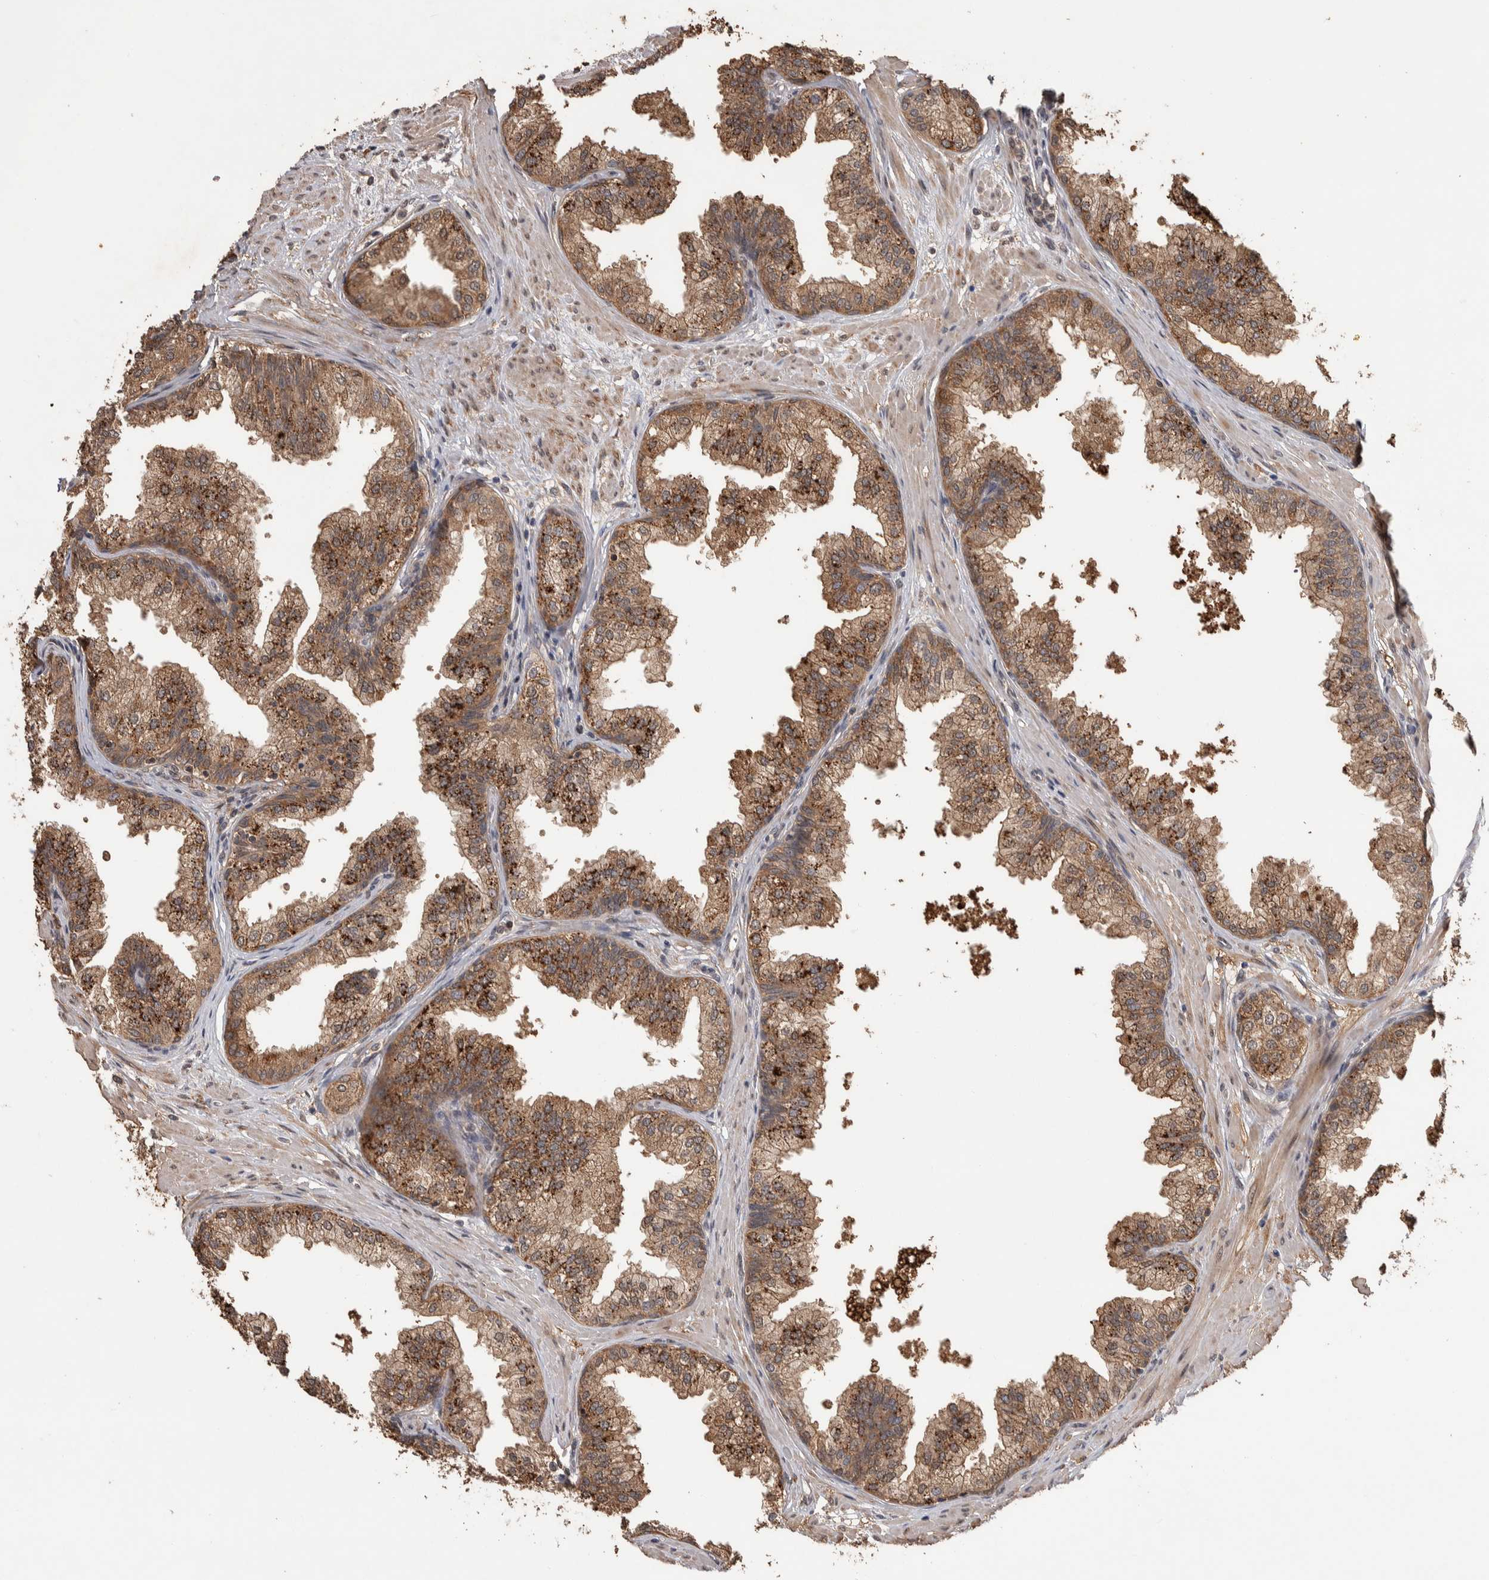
{"staining": {"intensity": "moderate", "quantity": ">75%", "location": "cytoplasmic/membranous"}, "tissue": "prostate", "cell_type": "Glandular cells", "image_type": "normal", "snomed": [{"axis": "morphology", "description": "Normal tissue, NOS"}, {"axis": "morphology", "description": "Urothelial carcinoma, Low grade"}, {"axis": "topography", "description": "Urinary bladder"}, {"axis": "topography", "description": "Prostate"}], "caption": "Human prostate stained for a protein (brown) reveals moderate cytoplasmic/membranous positive expression in approximately >75% of glandular cells.", "gene": "DVL2", "patient": {"sex": "male", "age": 60}}